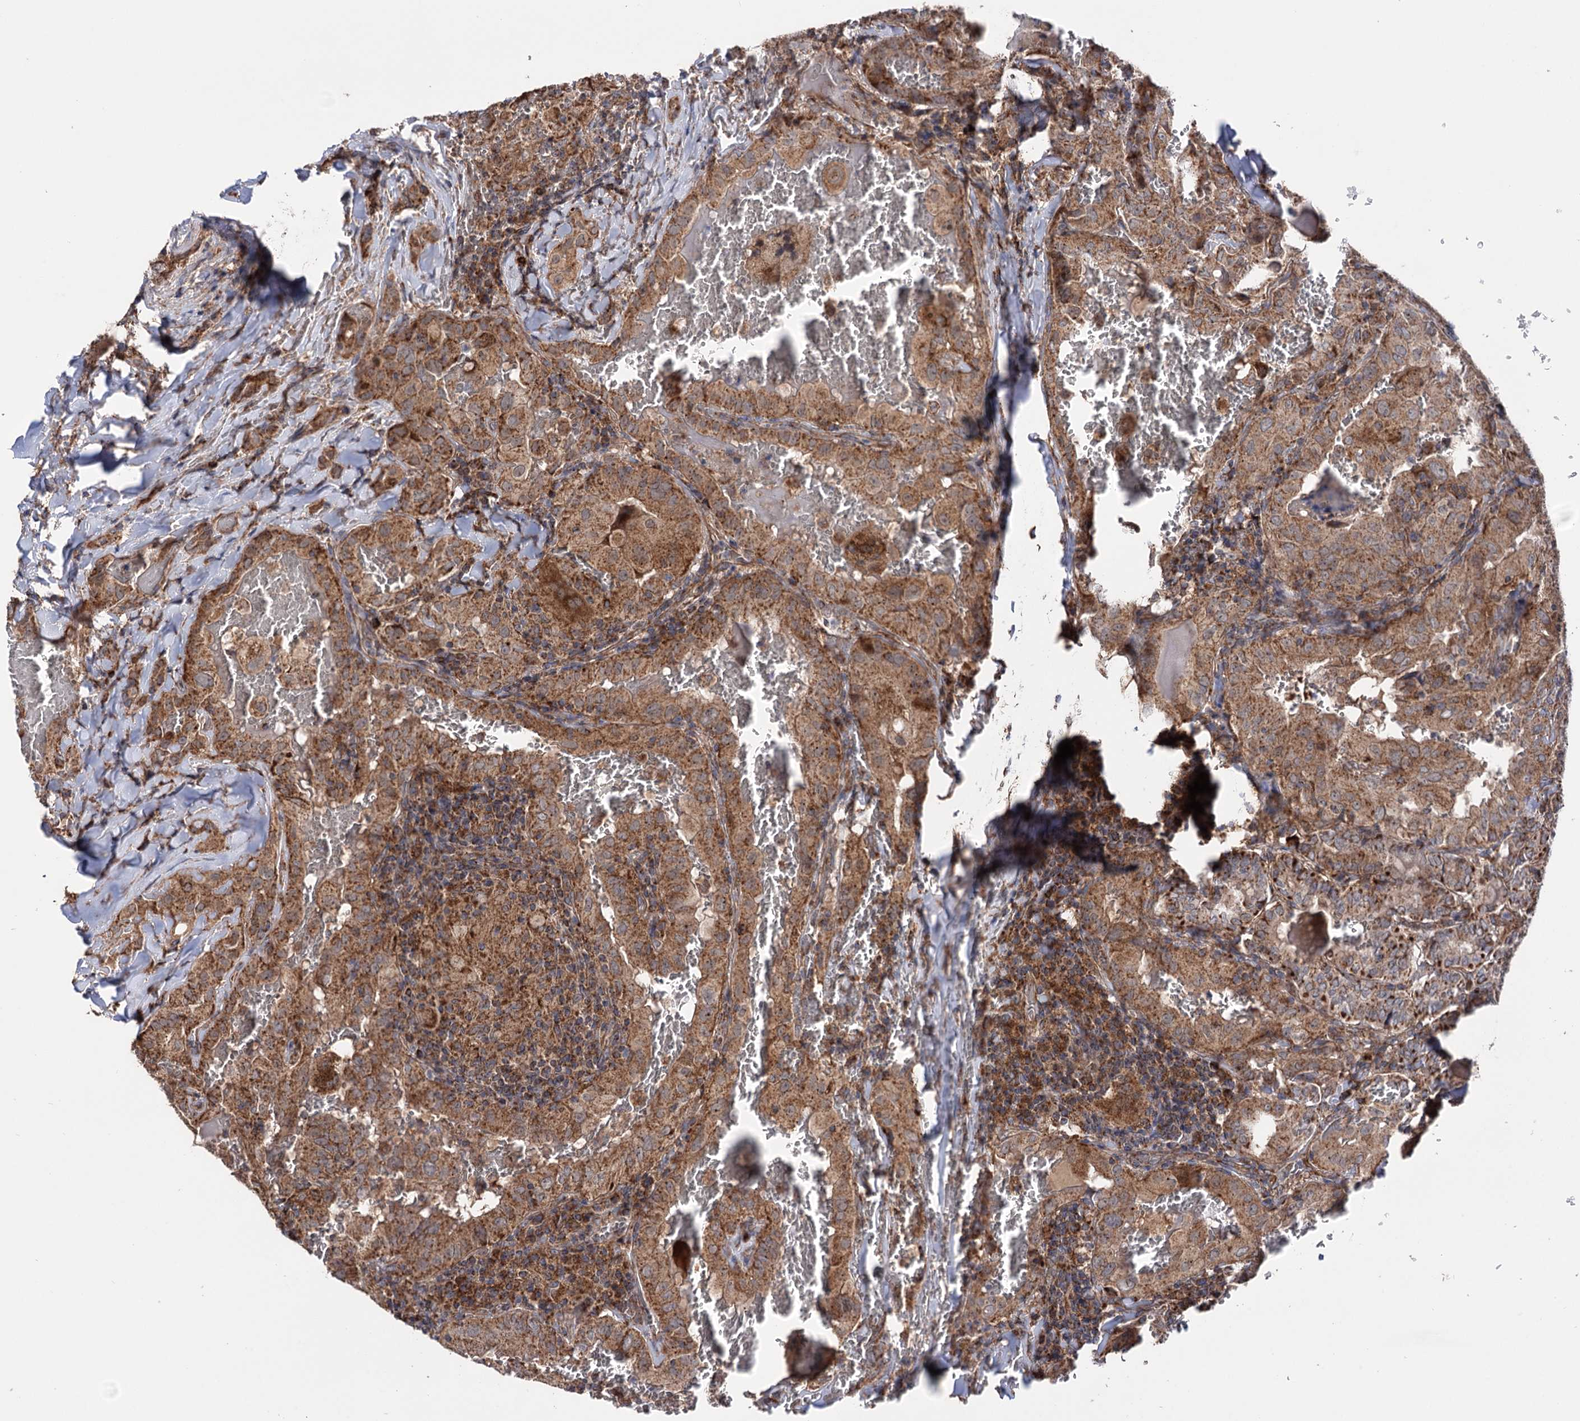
{"staining": {"intensity": "strong", "quantity": ">75%", "location": "cytoplasmic/membranous"}, "tissue": "thyroid cancer", "cell_type": "Tumor cells", "image_type": "cancer", "snomed": [{"axis": "morphology", "description": "Papillary adenocarcinoma, NOS"}, {"axis": "topography", "description": "Thyroid gland"}], "caption": "The histopathology image shows immunohistochemical staining of thyroid papillary adenocarcinoma. There is strong cytoplasmic/membranous staining is identified in approximately >75% of tumor cells. Nuclei are stained in blue.", "gene": "SUCLA2", "patient": {"sex": "female", "age": 72}}